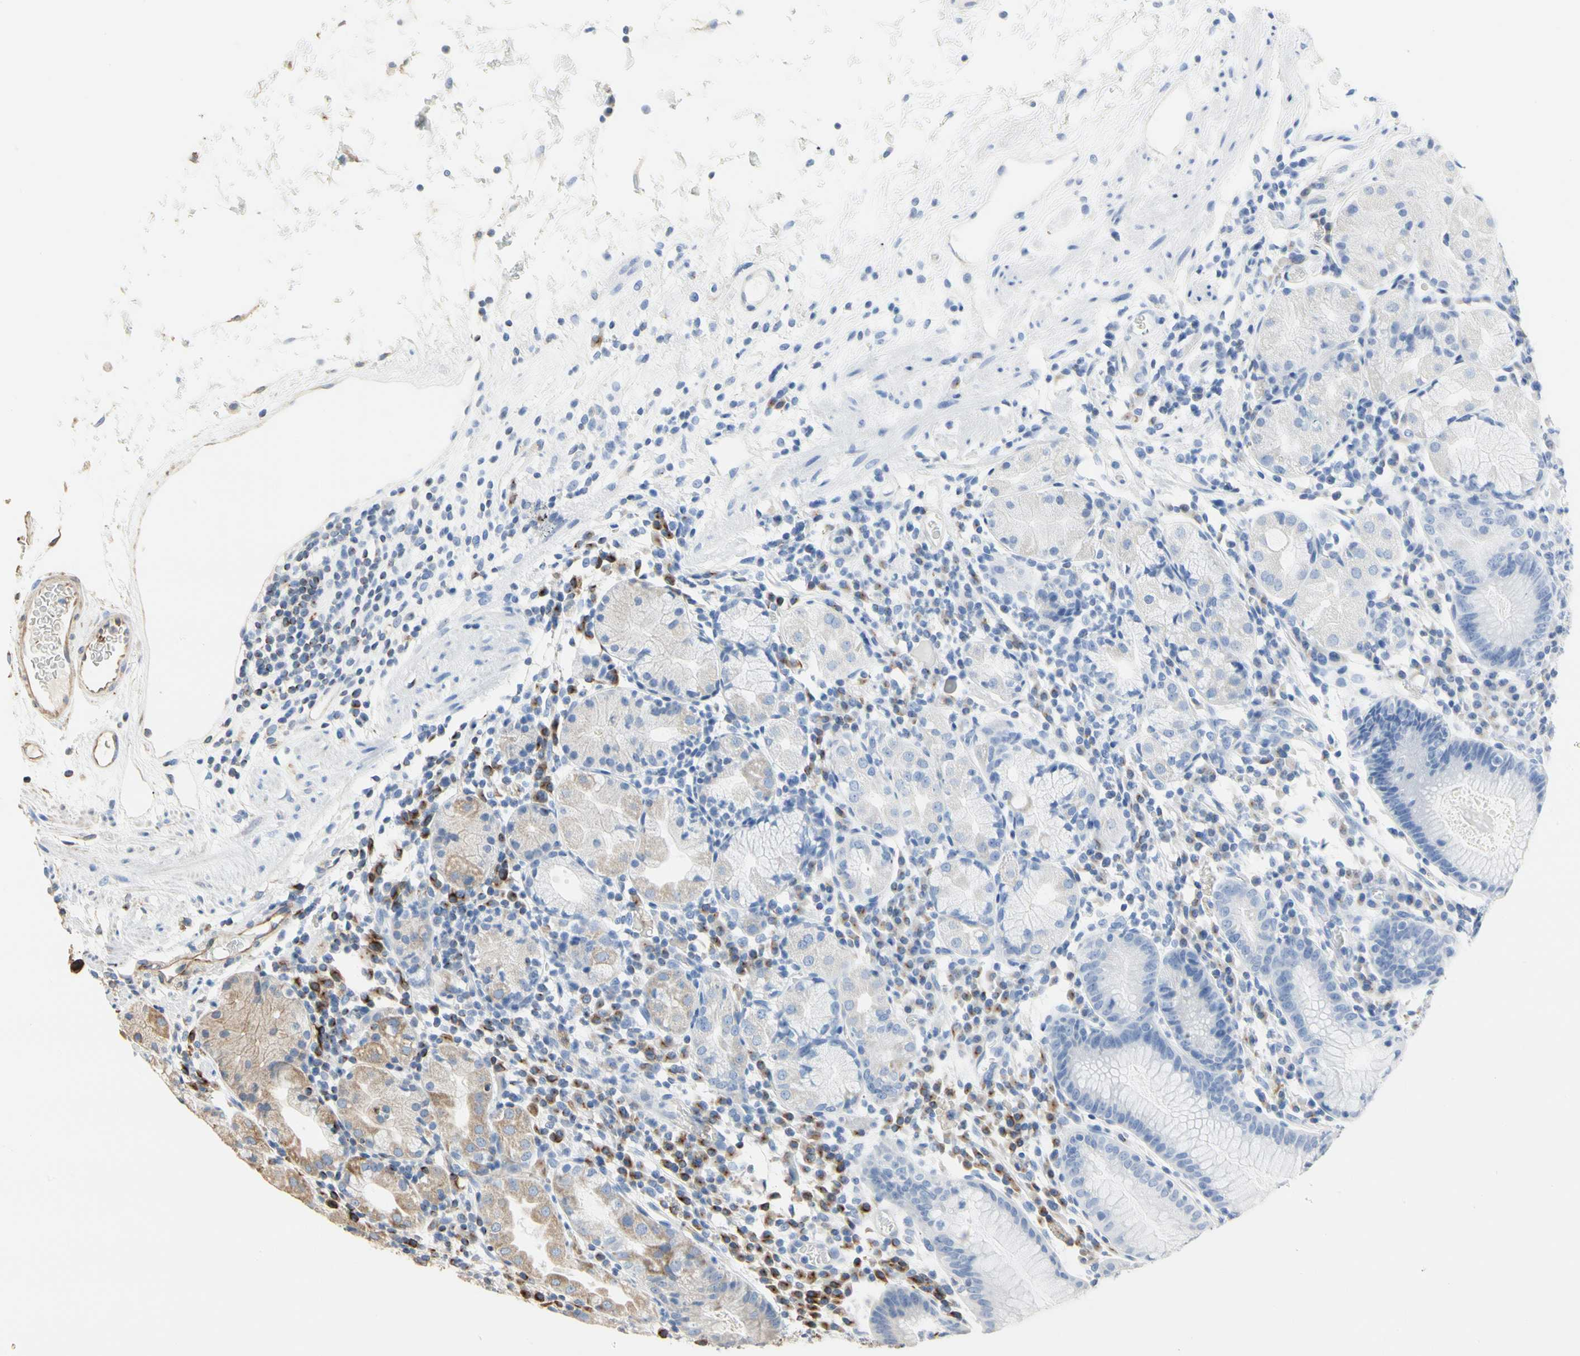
{"staining": {"intensity": "weak", "quantity": "<25%", "location": "cytoplasmic/membranous"}, "tissue": "stomach", "cell_type": "Glandular cells", "image_type": "normal", "snomed": [{"axis": "morphology", "description": "Normal tissue, NOS"}, {"axis": "topography", "description": "Stomach"}, {"axis": "topography", "description": "Stomach, lower"}], "caption": "This is an IHC histopathology image of benign human stomach. There is no expression in glandular cells.", "gene": "TUBA1A", "patient": {"sex": "female", "age": 75}}